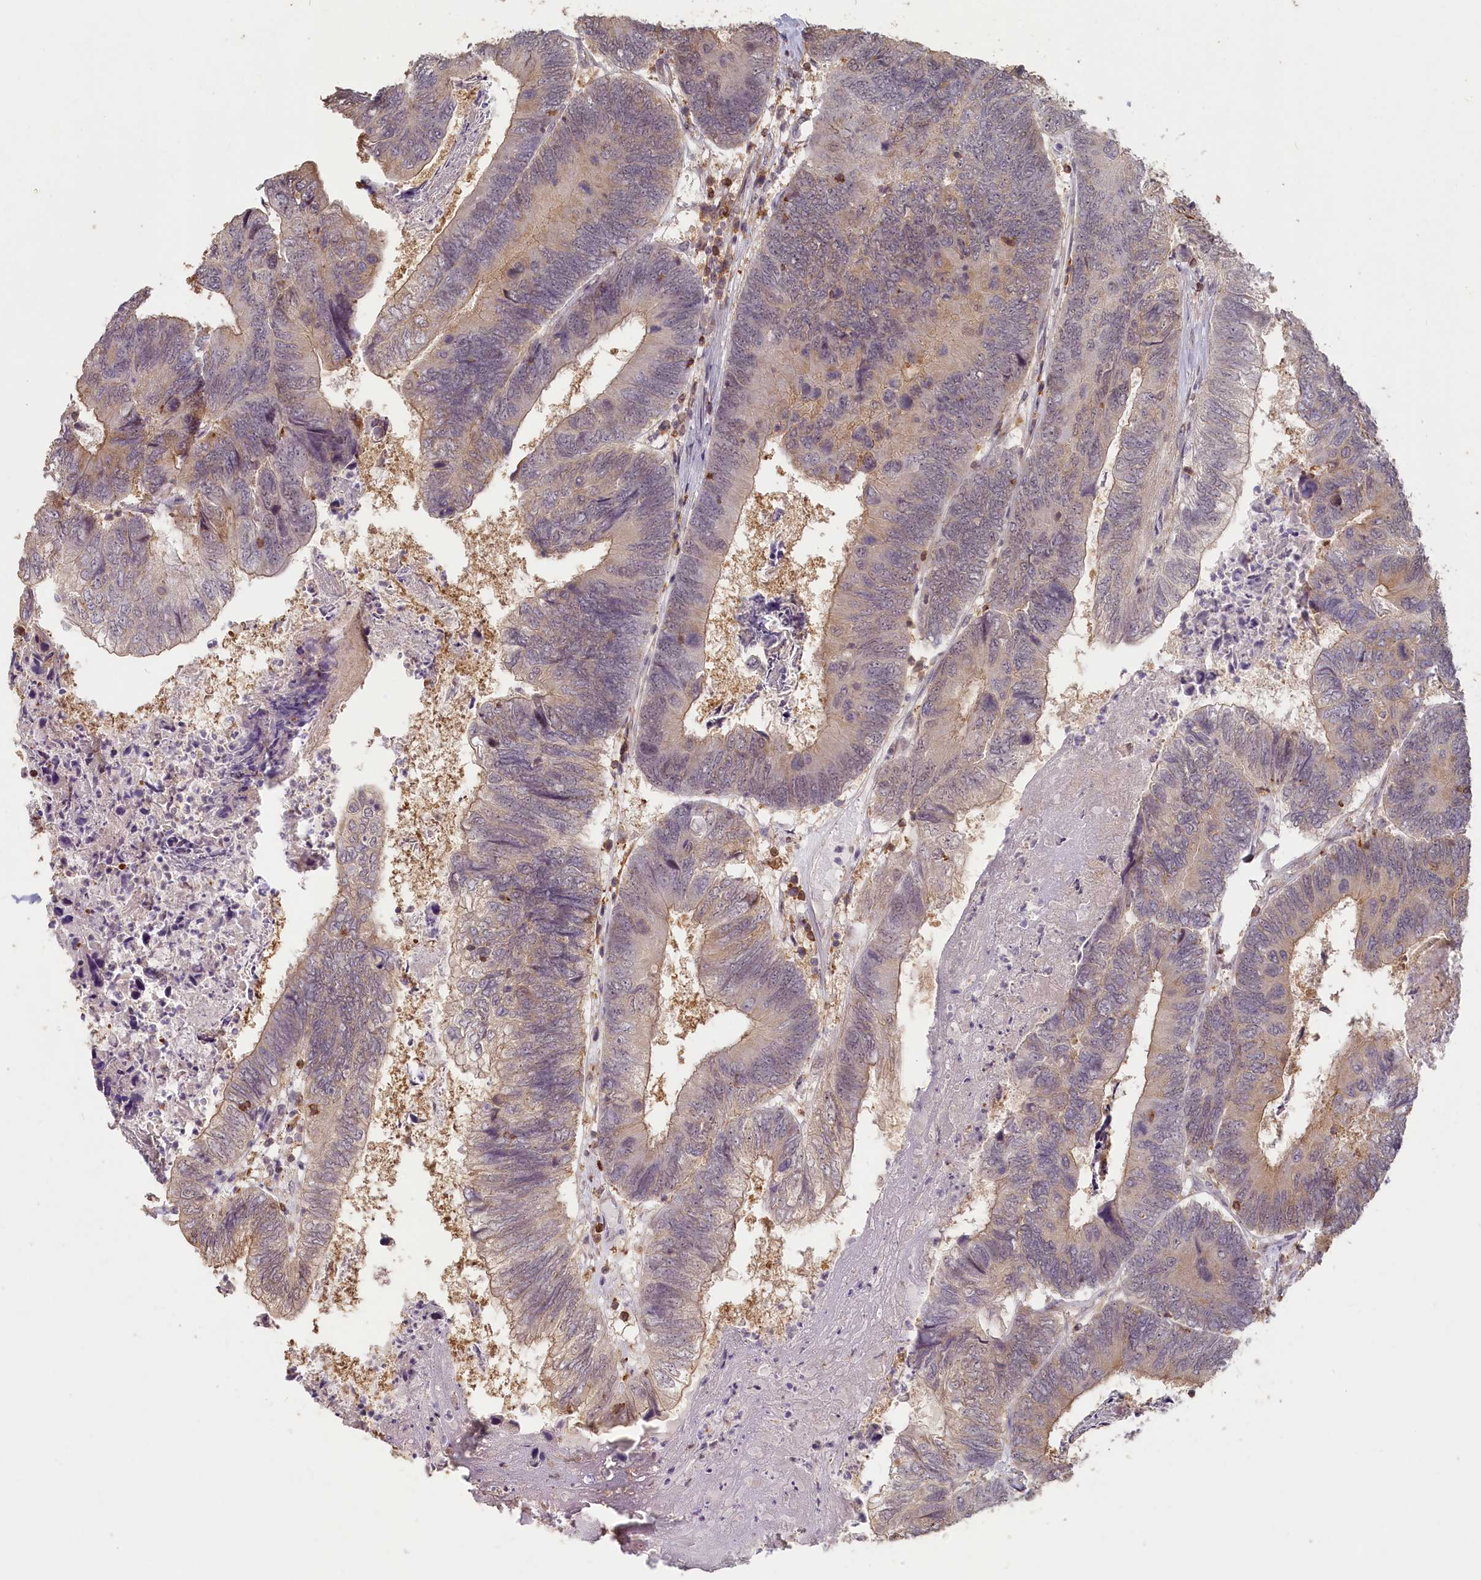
{"staining": {"intensity": "weak", "quantity": "<25%", "location": "cytoplasmic/membranous"}, "tissue": "colorectal cancer", "cell_type": "Tumor cells", "image_type": "cancer", "snomed": [{"axis": "morphology", "description": "Adenocarcinoma, NOS"}, {"axis": "topography", "description": "Colon"}], "caption": "This is an immunohistochemistry micrograph of human colorectal cancer (adenocarcinoma). There is no expression in tumor cells.", "gene": "MADD", "patient": {"sex": "female", "age": 67}}